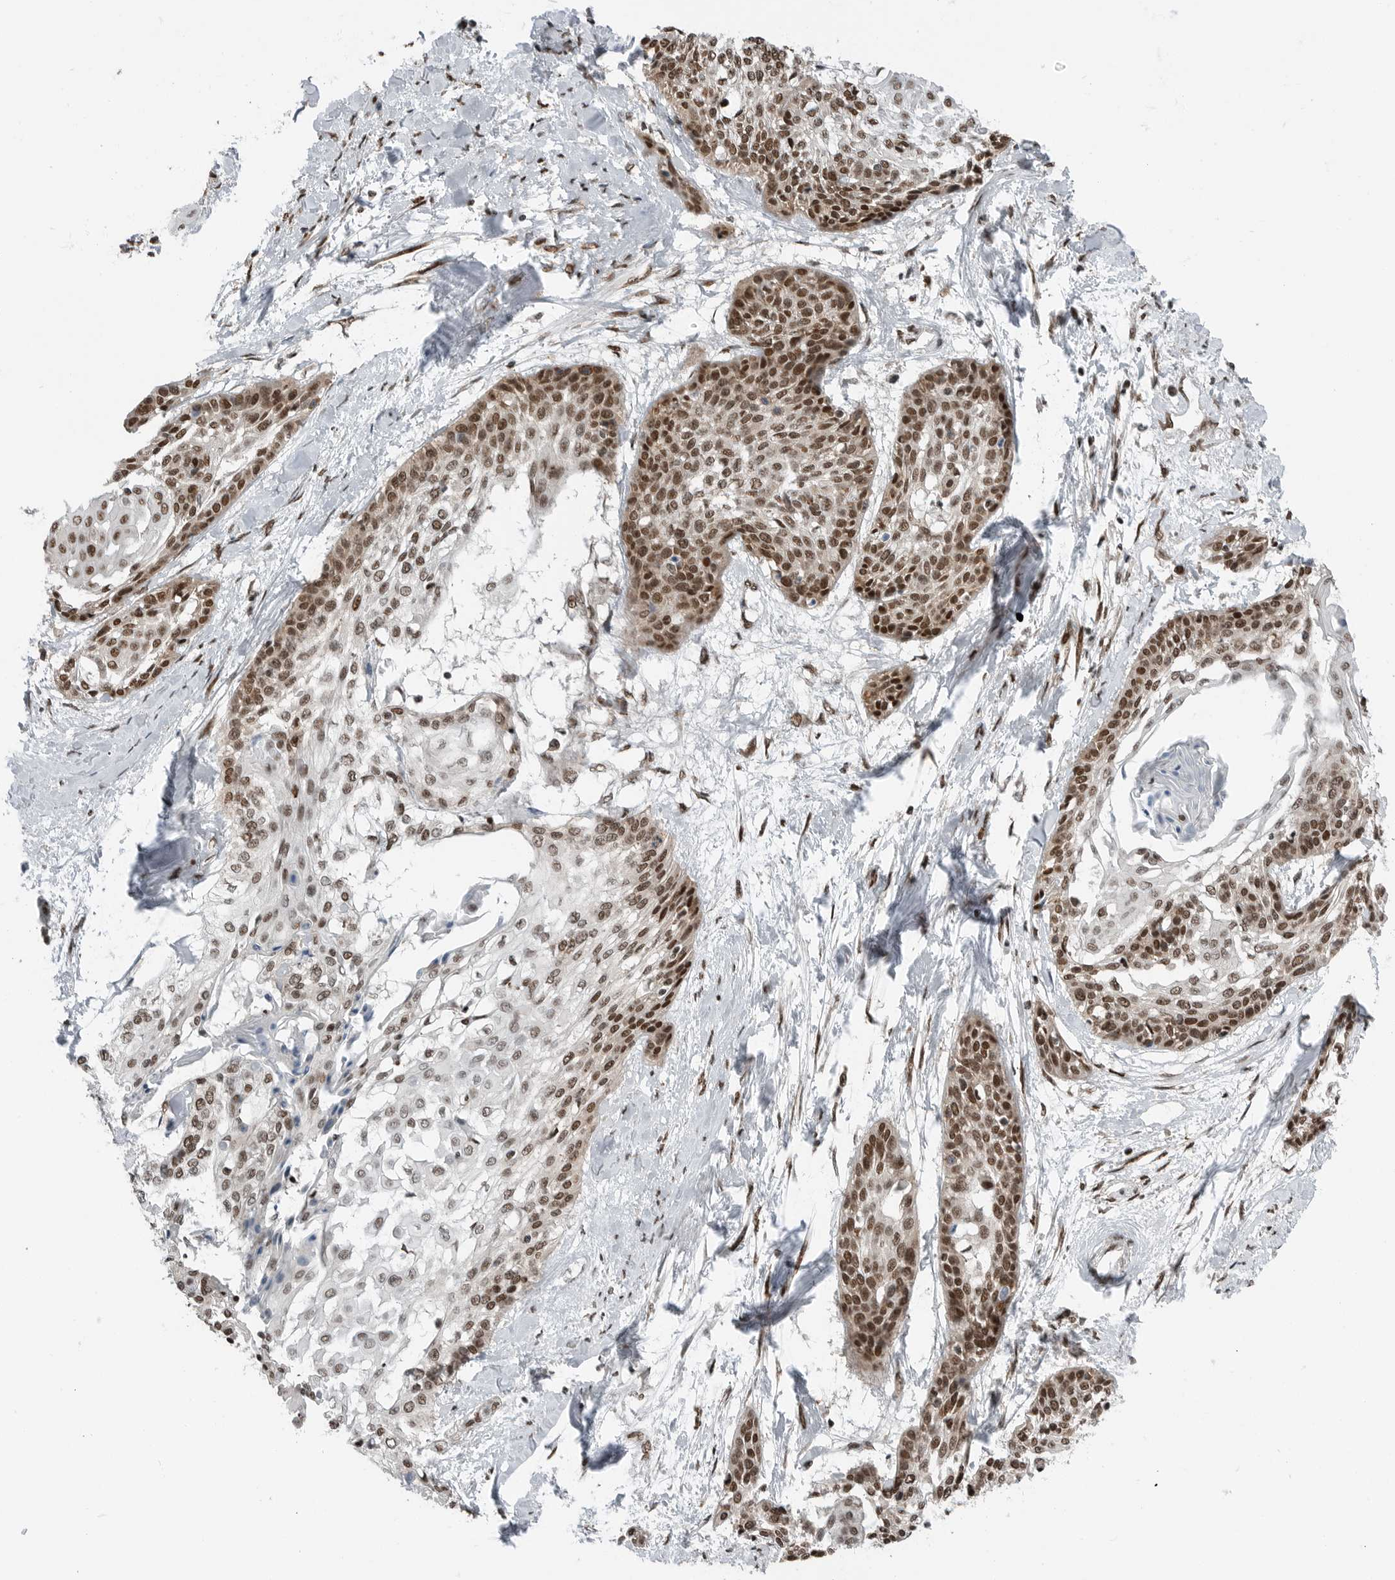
{"staining": {"intensity": "moderate", "quantity": ">75%", "location": "nuclear"}, "tissue": "cervical cancer", "cell_type": "Tumor cells", "image_type": "cancer", "snomed": [{"axis": "morphology", "description": "Squamous cell carcinoma, NOS"}, {"axis": "topography", "description": "Cervix"}], "caption": "Cervical cancer (squamous cell carcinoma) was stained to show a protein in brown. There is medium levels of moderate nuclear positivity in about >75% of tumor cells.", "gene": "BLZF1", "patient": {"sex": "female", "age": 57}}